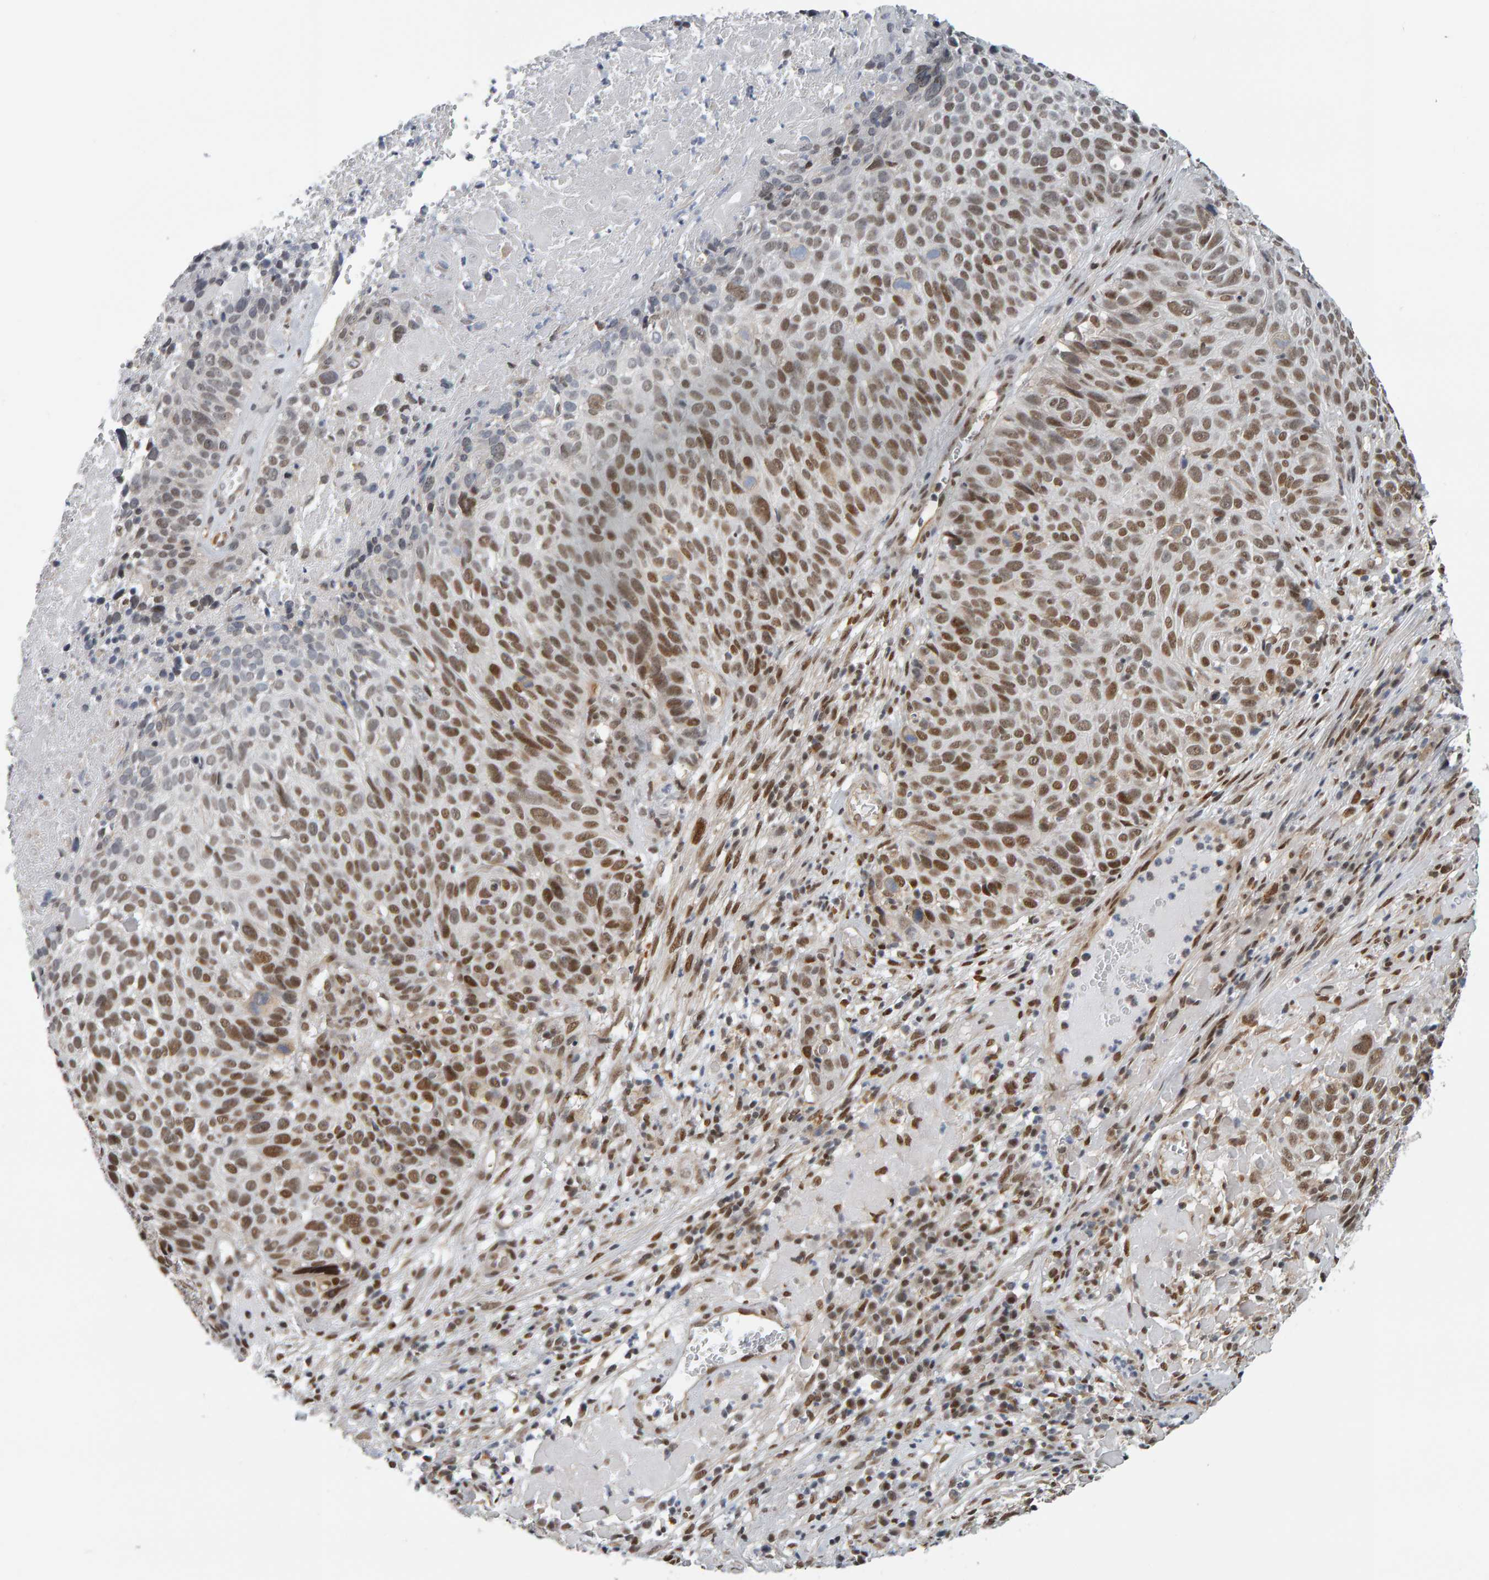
{"staining": {"intensity": "moderate", "quantity": ">75%", "location": "nuclear"}, "tissue": "cervical cancer", "cell_type": "Tumor cells", "image_type": "cancer", "snomed": [{"axis": "morphology", "description": "Squamous cell carcinoma, NOS"}, {"axis": "topography", "description": "Cervix"}], "caption": "Squamous cell carcinoma (cervical) stained with DAB (3,3'-diaminobenzidine) immunohistochemistry demonstrates medium levels of moderate nuclear staining in approximately >75% of tumor cells.", "gene": "ATF7IP", "patient": {"sex": "female", "age": 74}}